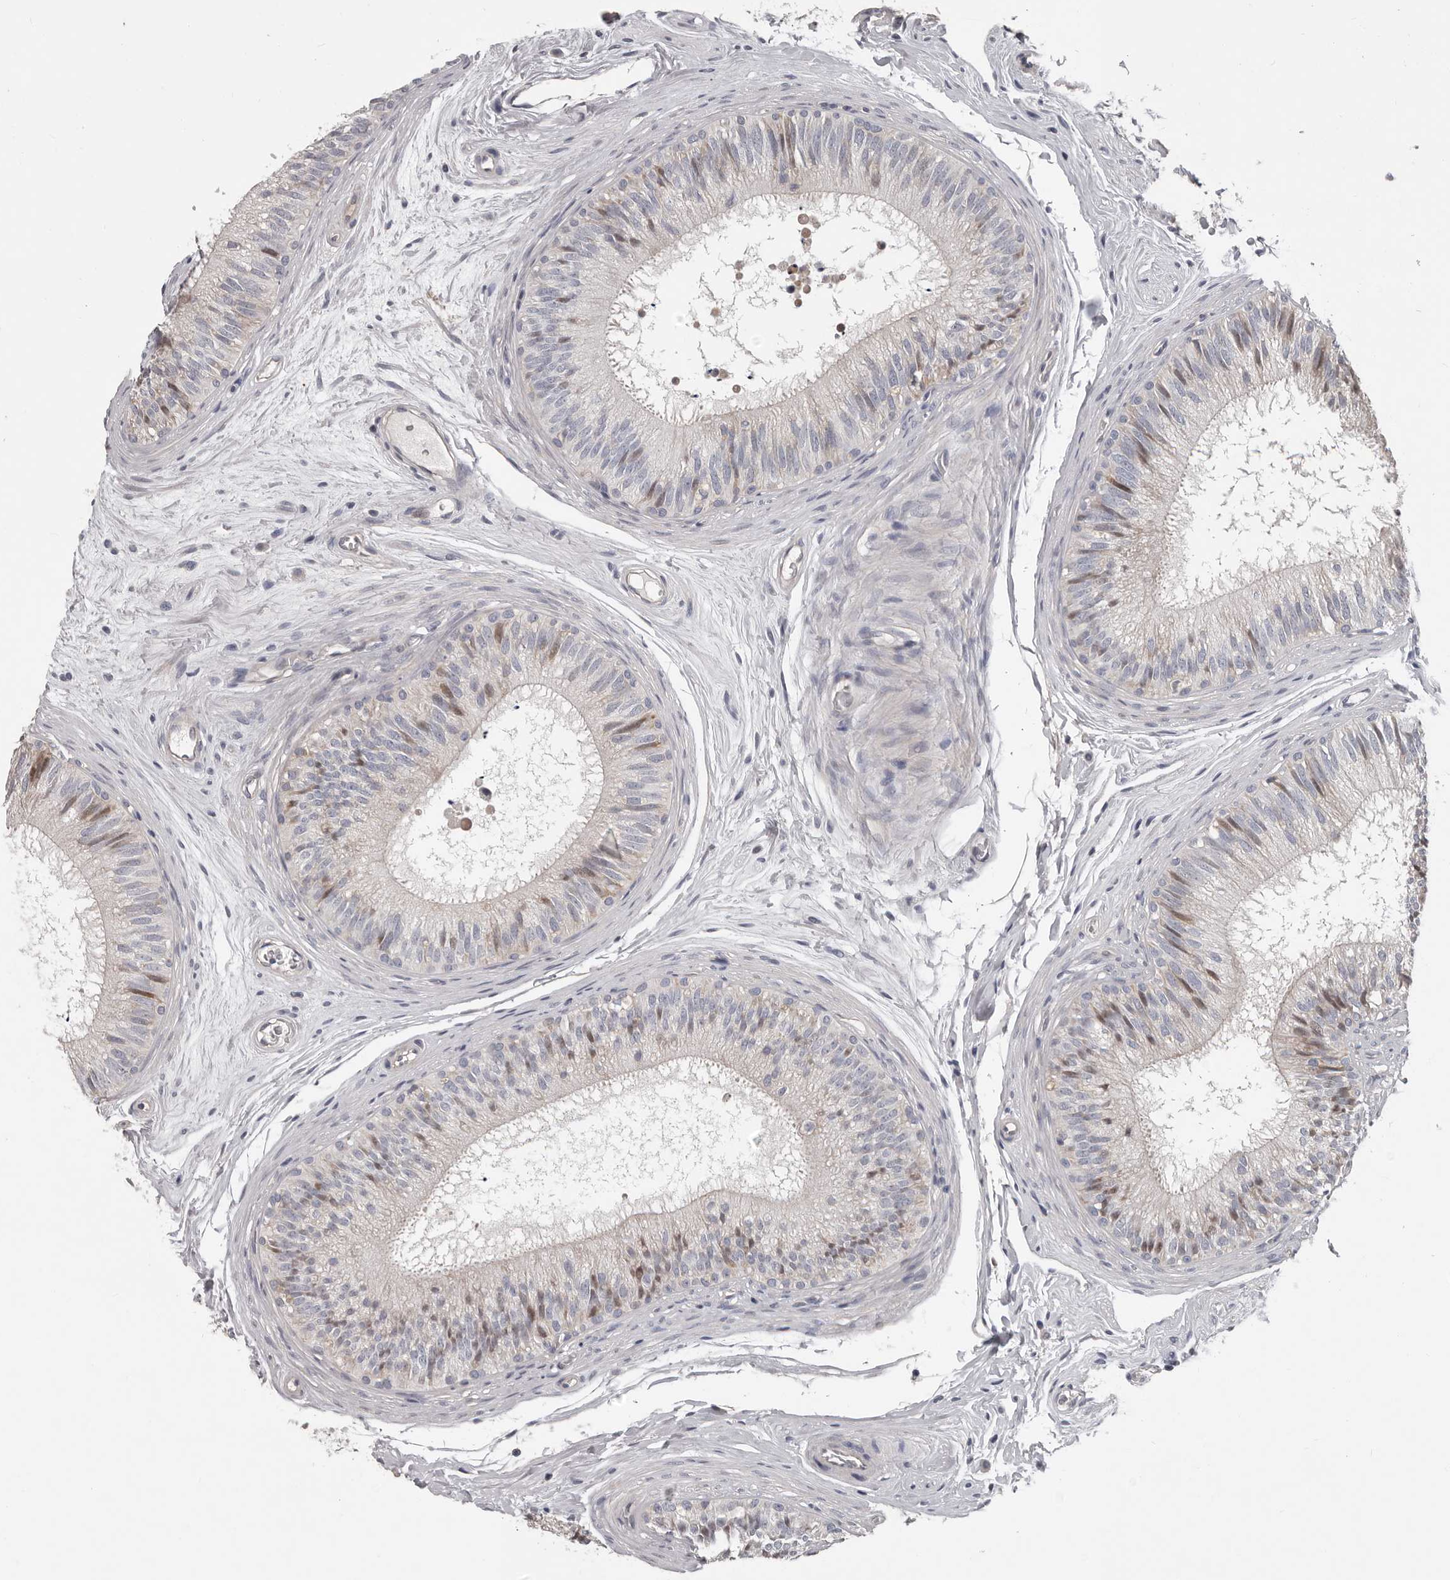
{"staining": {"intensity": "weak", "quantity": "<25%", "location": "nuclear"}, "tissue": "epididymis", "cell_type": "Glandular cells", "image_type": "normal", "snomed": [{"axis": "morphology", "description": "Normal tissue, NOS"}, {"axis": "topography", "description": "Epididymis"}], "caption": "Immunohistochemistry micrograph of unremarkable epididymis: epididymis stained with DAB shows no significant protein expression in glandular cells. (Immunohistochemistry (ihc), brightfield microscopy, high magnification).", "gene": "RNF217", "patient": {"sex": "male", "age": 29}}